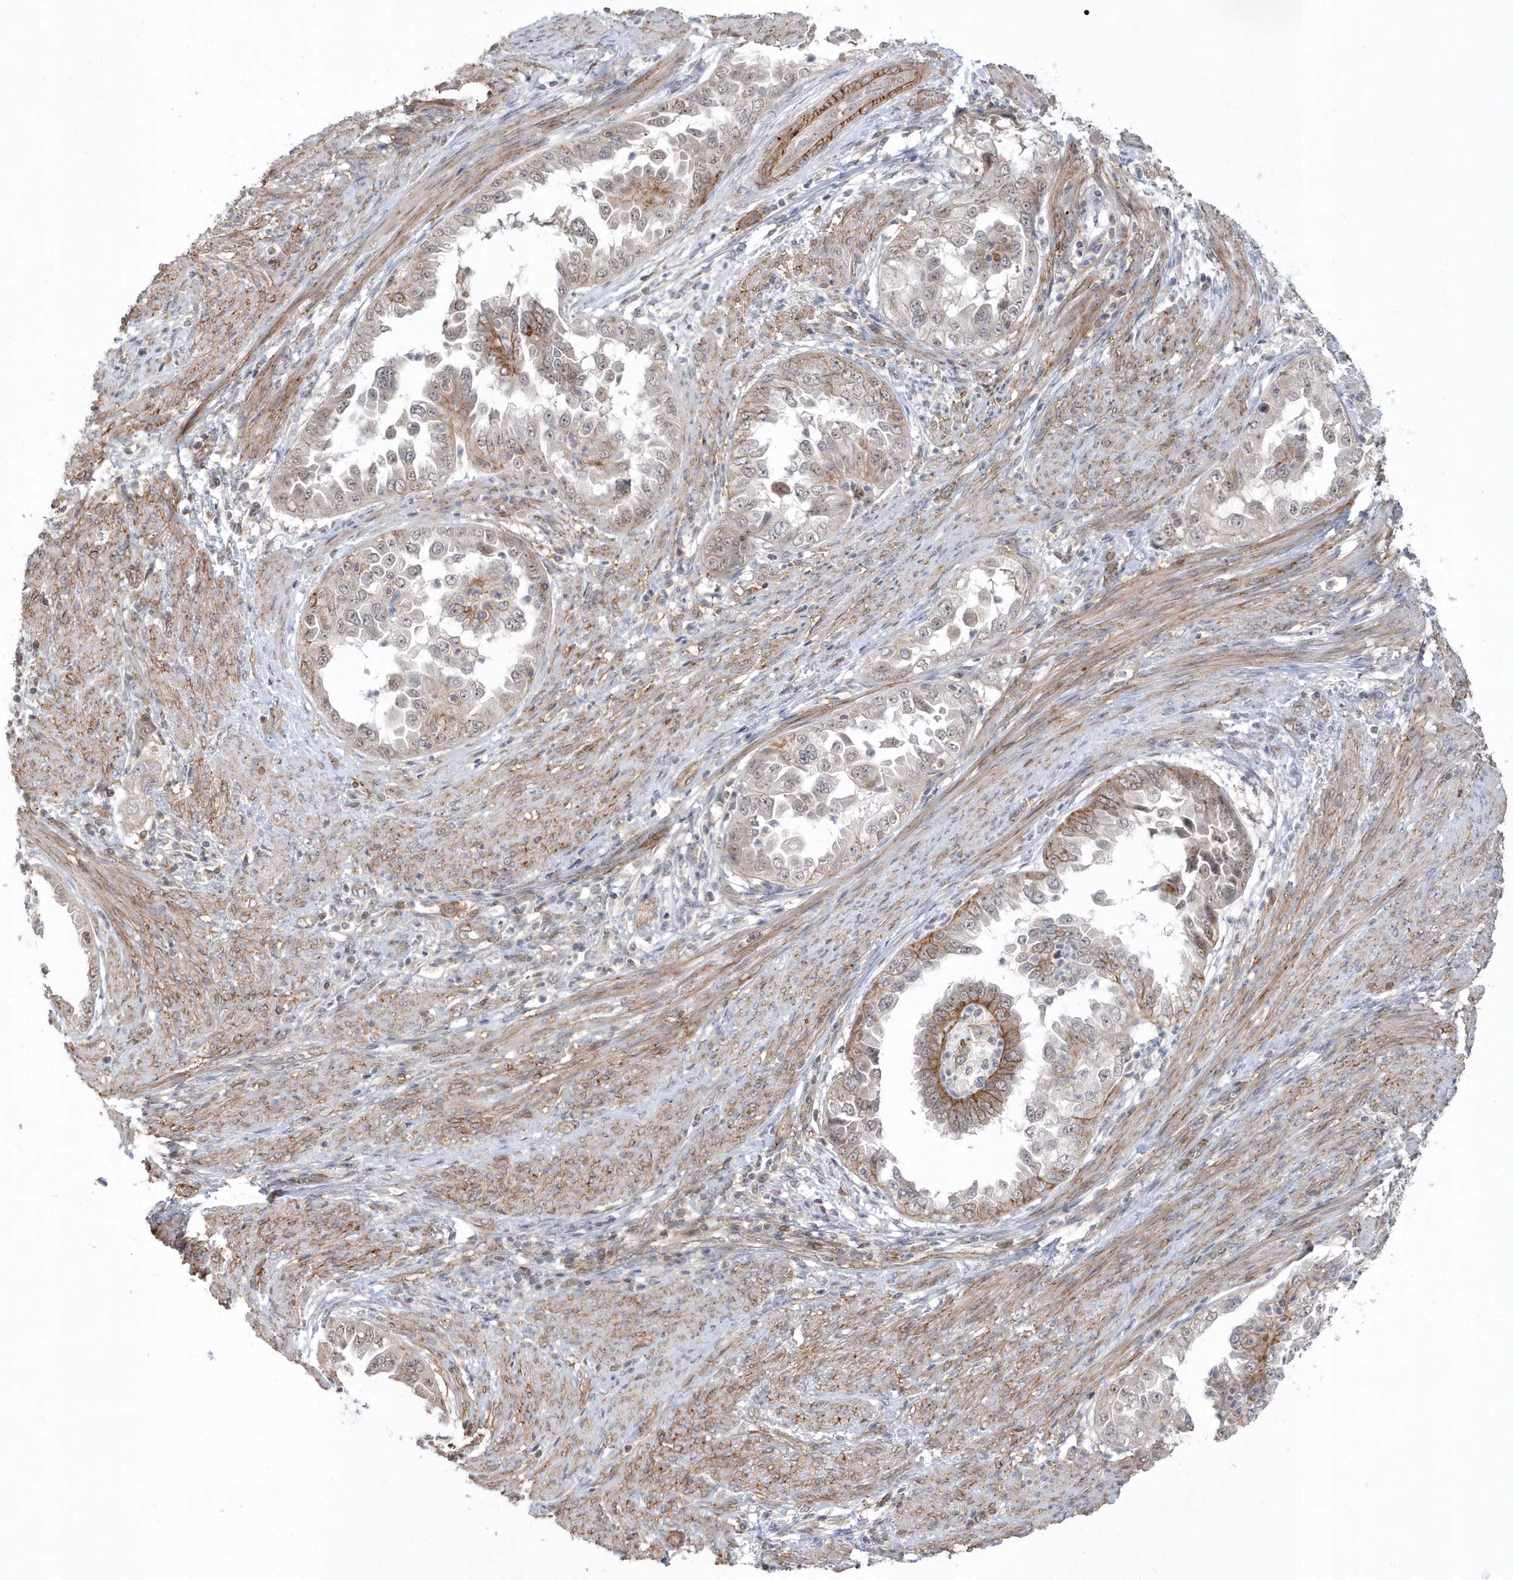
{"staining": {"intensity": "moderate", "quantity": "<25%", "location": "cytoplasmic/membranous,nuclear"}, "tissue": "endometrial cancer", "cell_type": "Tumor cells", "image_type": "cancer", "snomed": [{"axis": "morphology", "description": "Adenocarcinoma, NOS"}, {"axis": "topography", "description": "Endometrium"}], "caption": "This photomicrograph exhibits IHC staining of adenocarcinoma (endometrial), with low moderate cytoplasmic/membranous and nuclear staining in approximately <25% of tumor cells.", "gene": "CRIP3", "patient": {"sex": "female", "age": 85}}